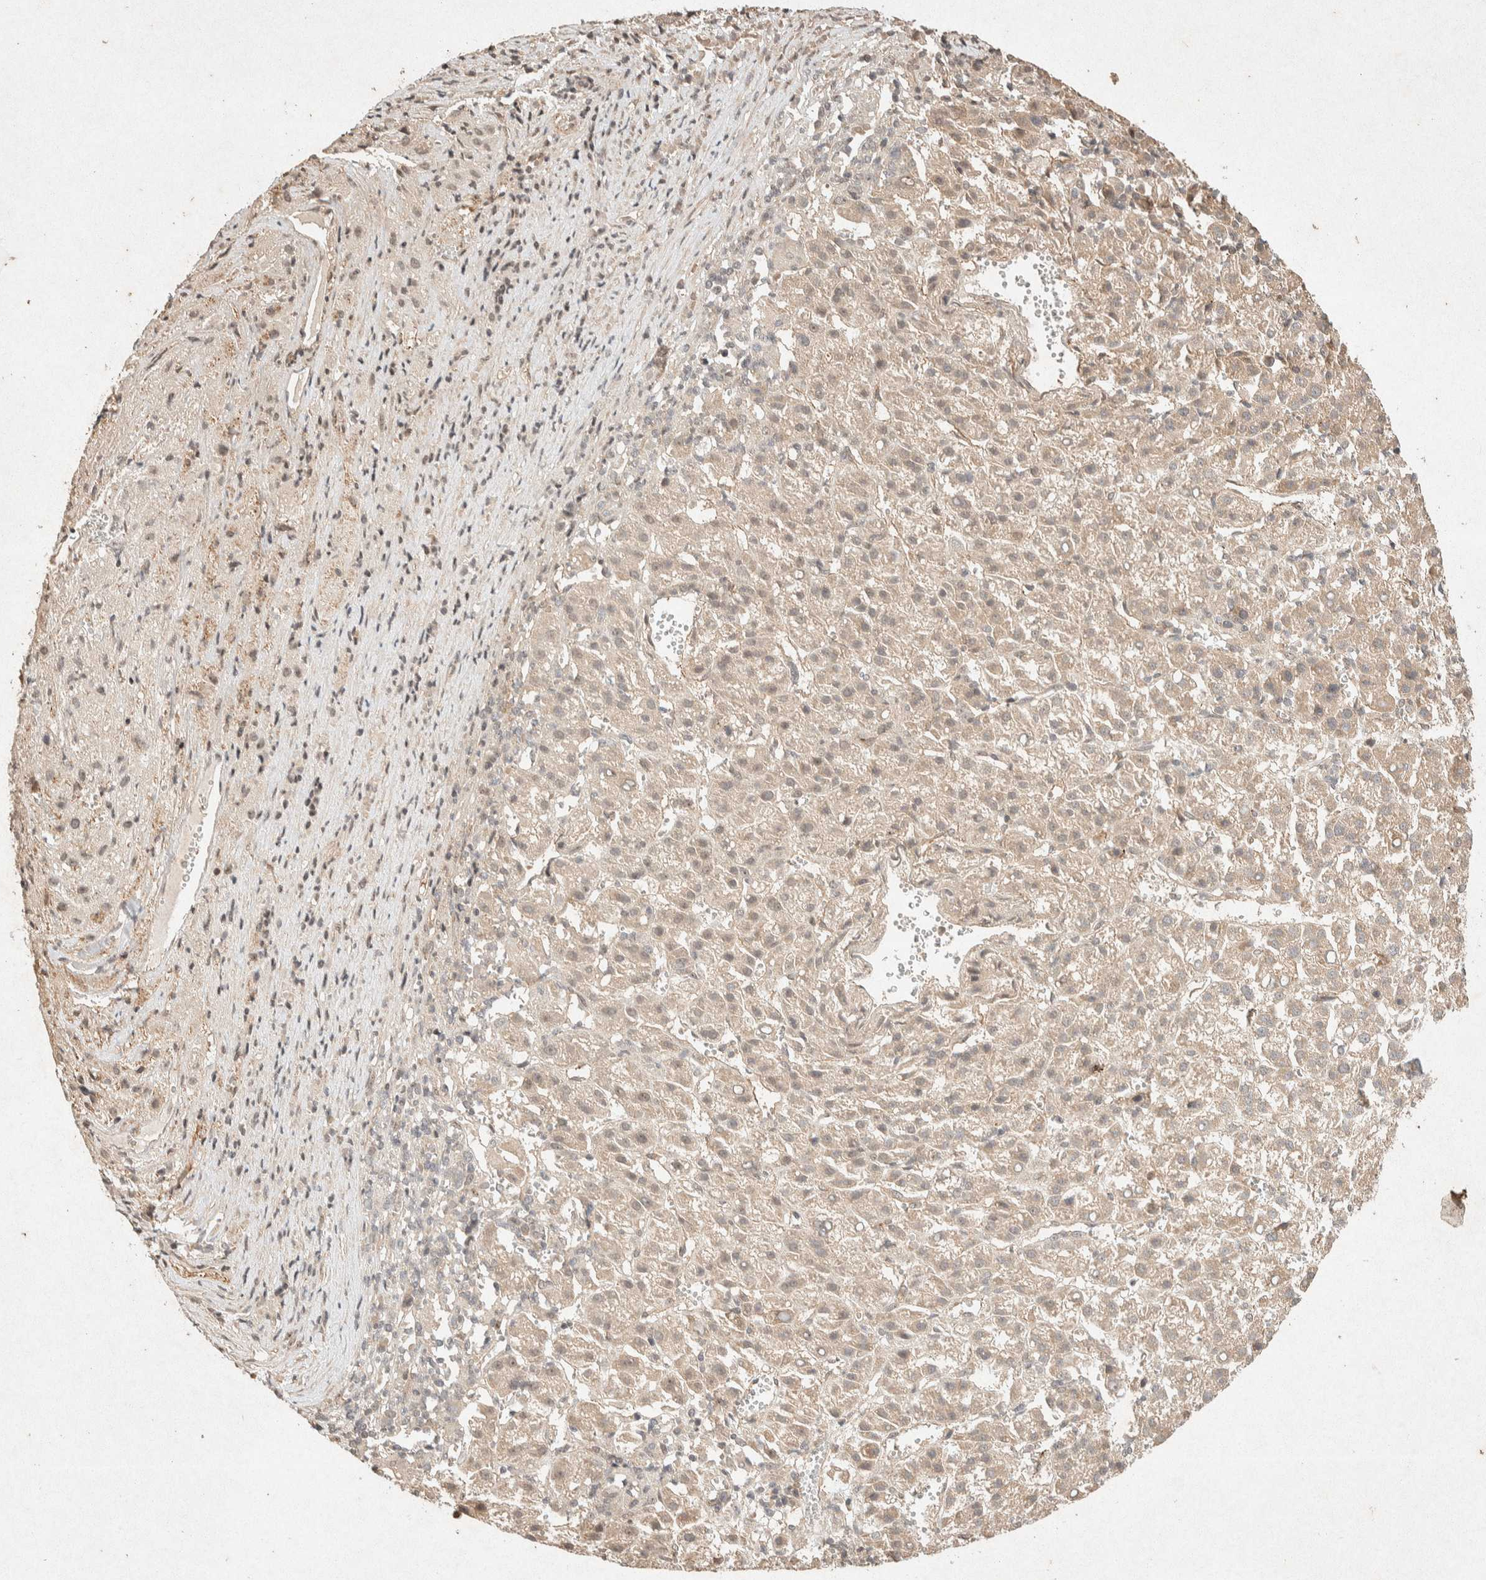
{"staining": {"intensity": "weak", "quantity": "<25%", "location": "cytoplasmic/membranous"}, "tissue": "liver cancer", "cell_type": "Tumor cells", "image_type": "cancer", "snomed": [{"axis": "morphology", "description": "Carcinoma, Hepatocellular, NOS"}, {"axis": "topography", "description": "Liver"}], "caption": "The micrograph demonstrates no staining of tumor cells in liver cancer. The staining is performed using DAB brown chromogen with nuclei counter-stained in using hematoxylin.", "gene": "THRA", "patient": {"sex": "female", "age": 58}}